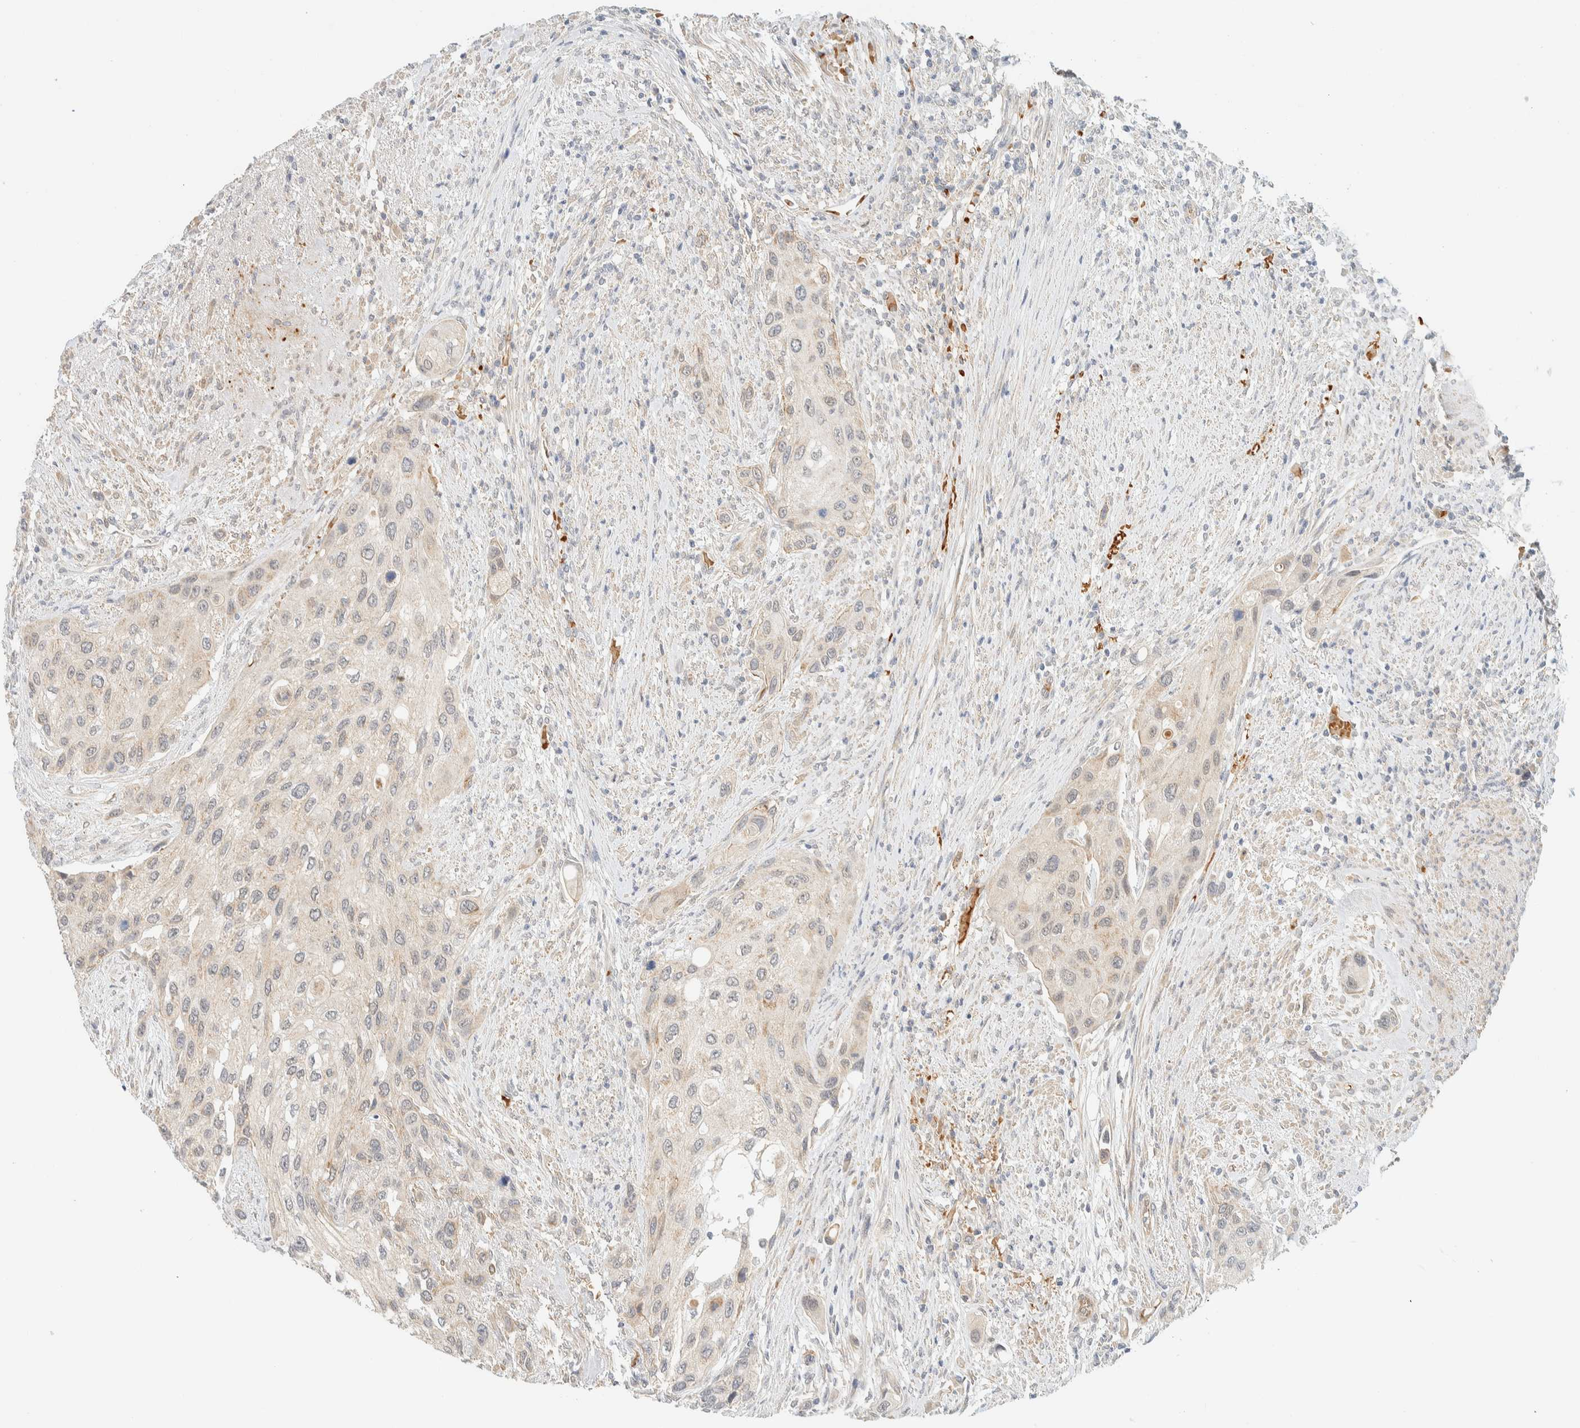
{"staining": {"intensity": "weak", "quantity": "<25%", "location": "cytoplasmic/membranous"}, "tissue": "urothelial cancer", "cell_type": "Tumor cells", "image_type": "cancer", "snomed": [{"axis": "morphology", "description": "Urothelial carcinoma, High grade"}, {"axis": "topography", "description": "Urinary bladder"}], "caption": "Tumor cells are negative for brown protein staining in high-grade urothelial carcinoma. (Stains: DAB (3,3'-diaminobenzidine) IHC with hematoxylin counter stain, Microscopy: brightfield microscopy at high magnification).", "gene": "TNK1", "patient": {"sex": "female", "age": 56}}